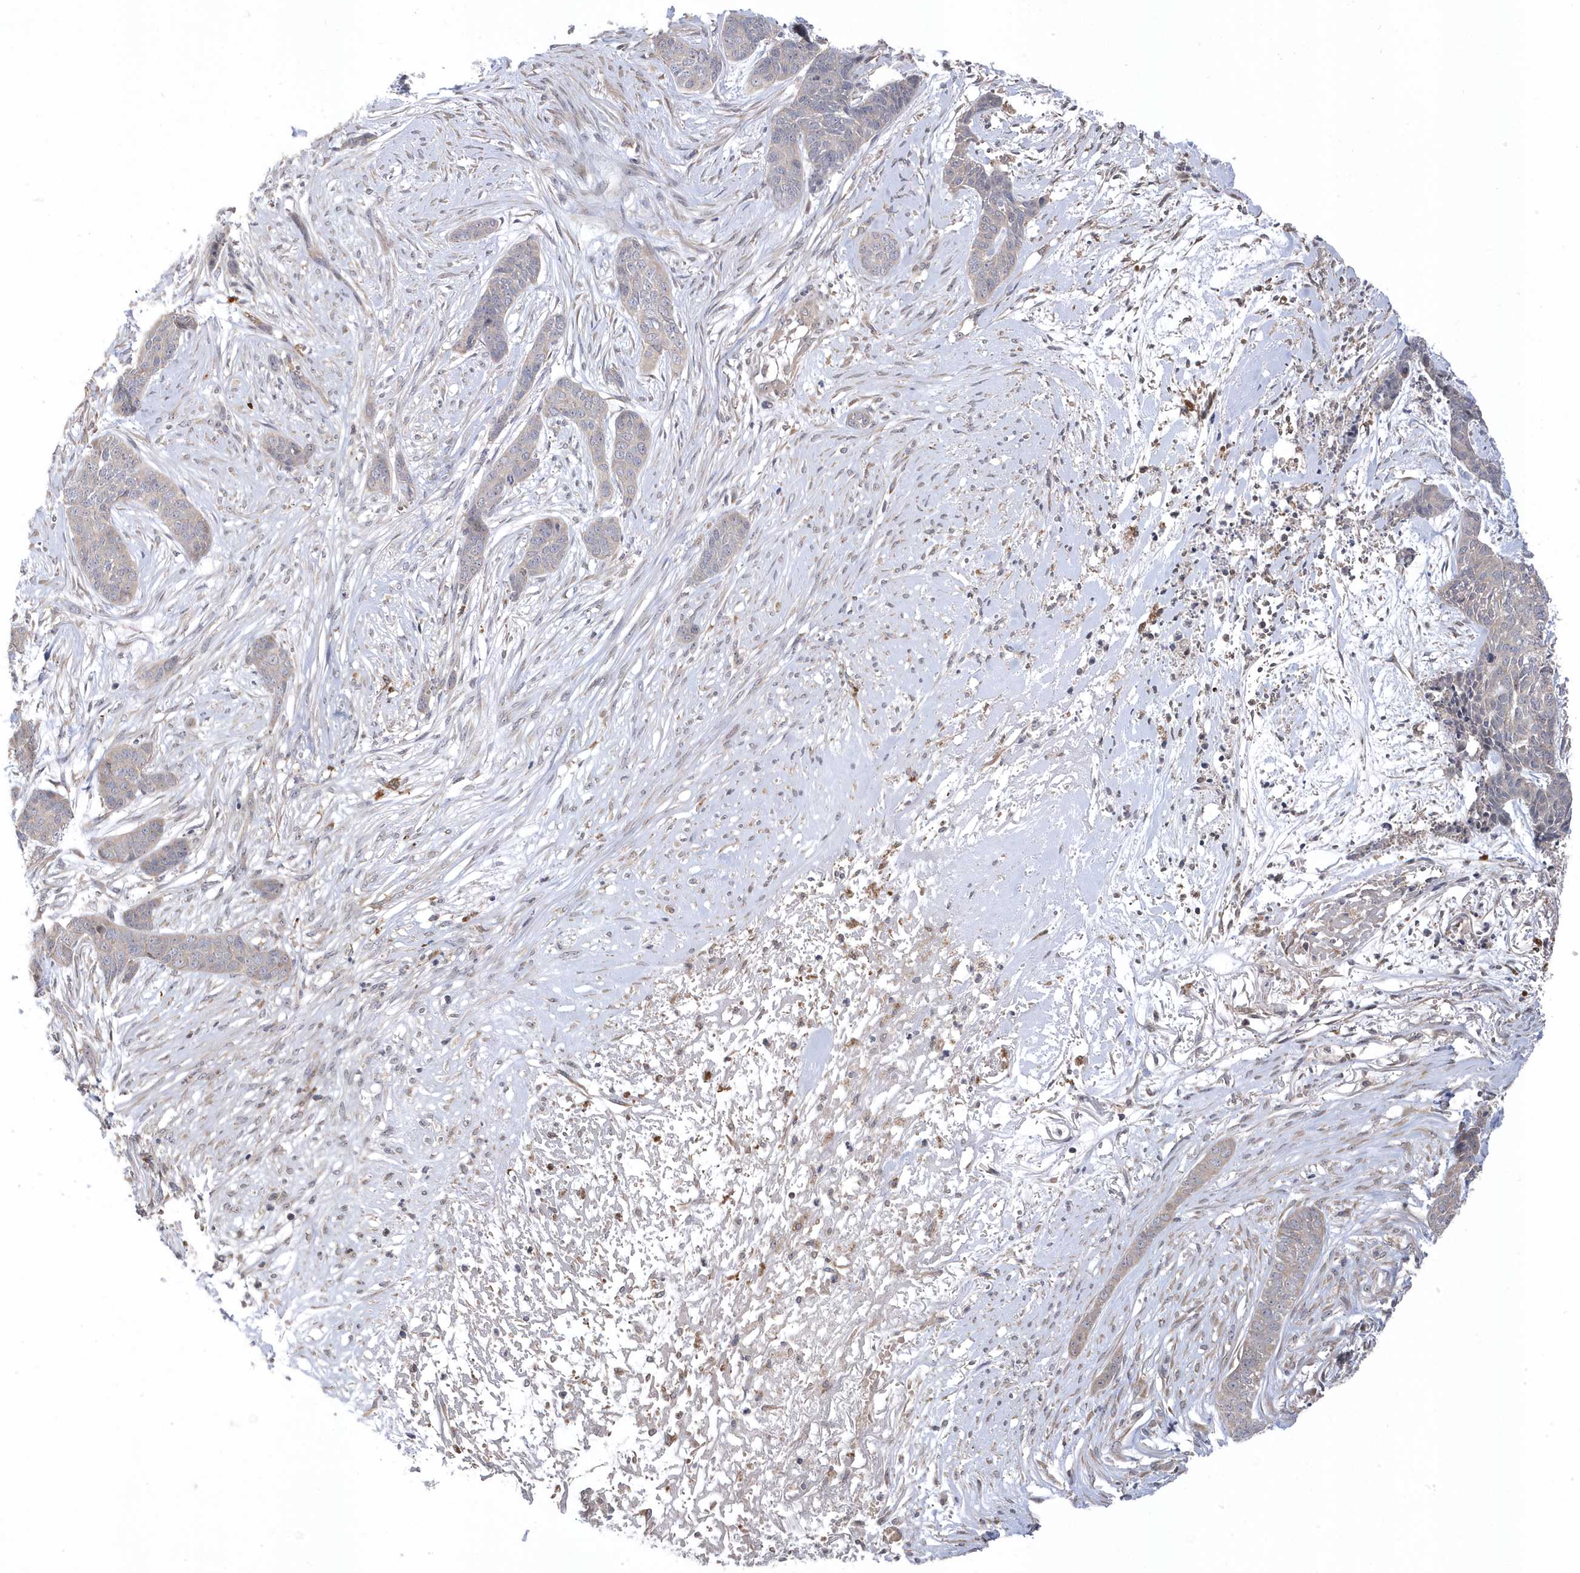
{"staining": {"intensity": "negative", "quantity": "none", "location": "none"}, "tissue": "skin cancer", "cell_type": "Tumor cells", "image_type": "cancer", "snomed": [{"axis": "morphology", "description": "Basal cell carcinoma"}, {"axis": "topography", "description": "Skin"}], "caption": "Immunohistochemical staining of skin cancer exhibits no significant positivity in tumor cells.", "gene": "GTPBP6", "patient": {"sex": "female", "age": 64}}